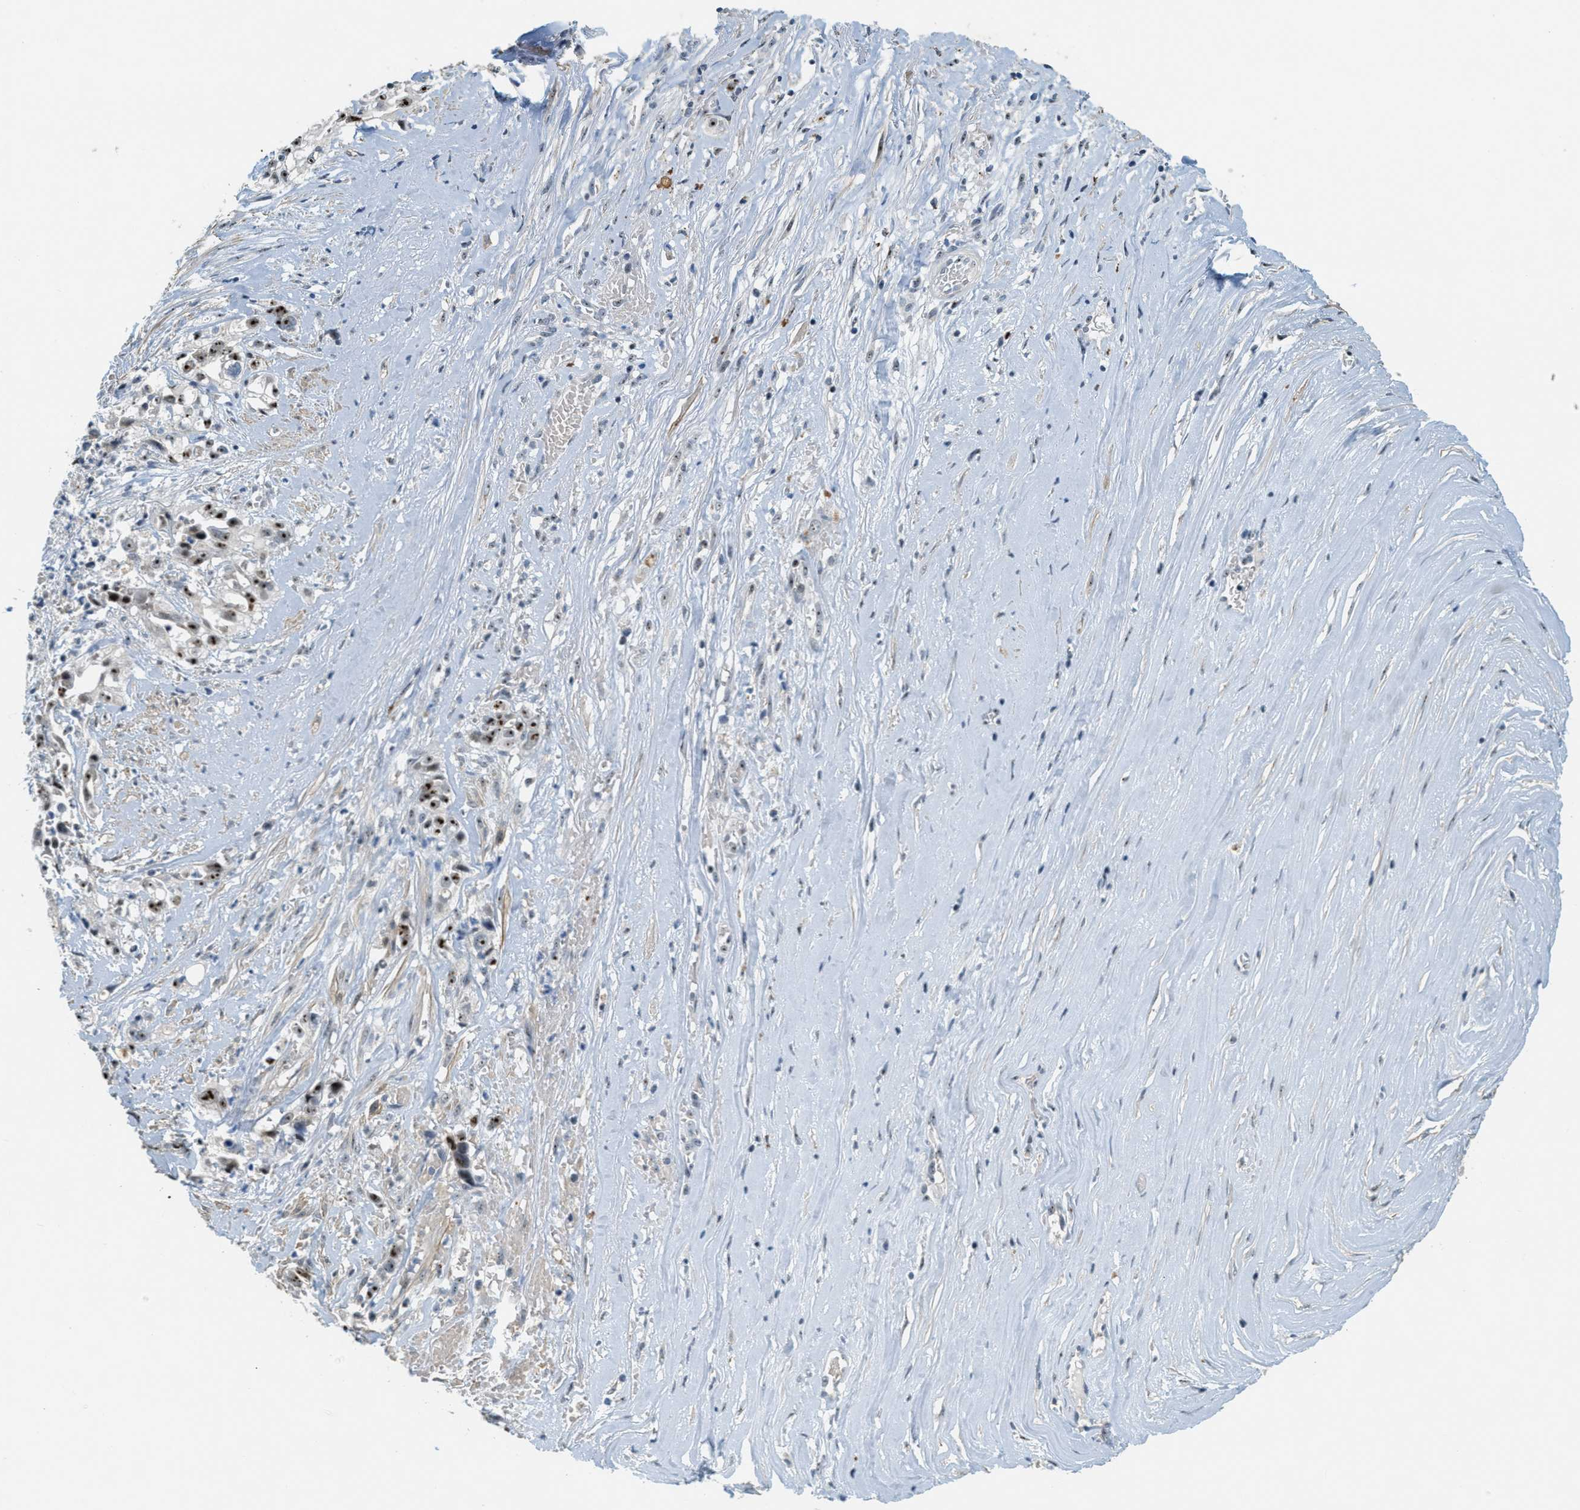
{"staining": {"intensity": "strong", "quantity": "<25%", "location": "nuclear"}, "tissue": "liver cancer", "cell_type": "Tumor cells", "image_type": "cancer", "snomed": [{"axis": "morphology", "description": "Cholangiocarcinoma"}, {"axis": "topography", "description": "Liver"}], "caption": "A high-resolution histopathology image shows immunohistochemistry (IHC) staining of liver cancer, which demonstrates strong nuclear staining in about <25% of tumor cells. (DAB = brown stain, brightfield microscopy at high magnification).", "gene": "DDX47", "patient": {"sex": "female", "age": 70}}